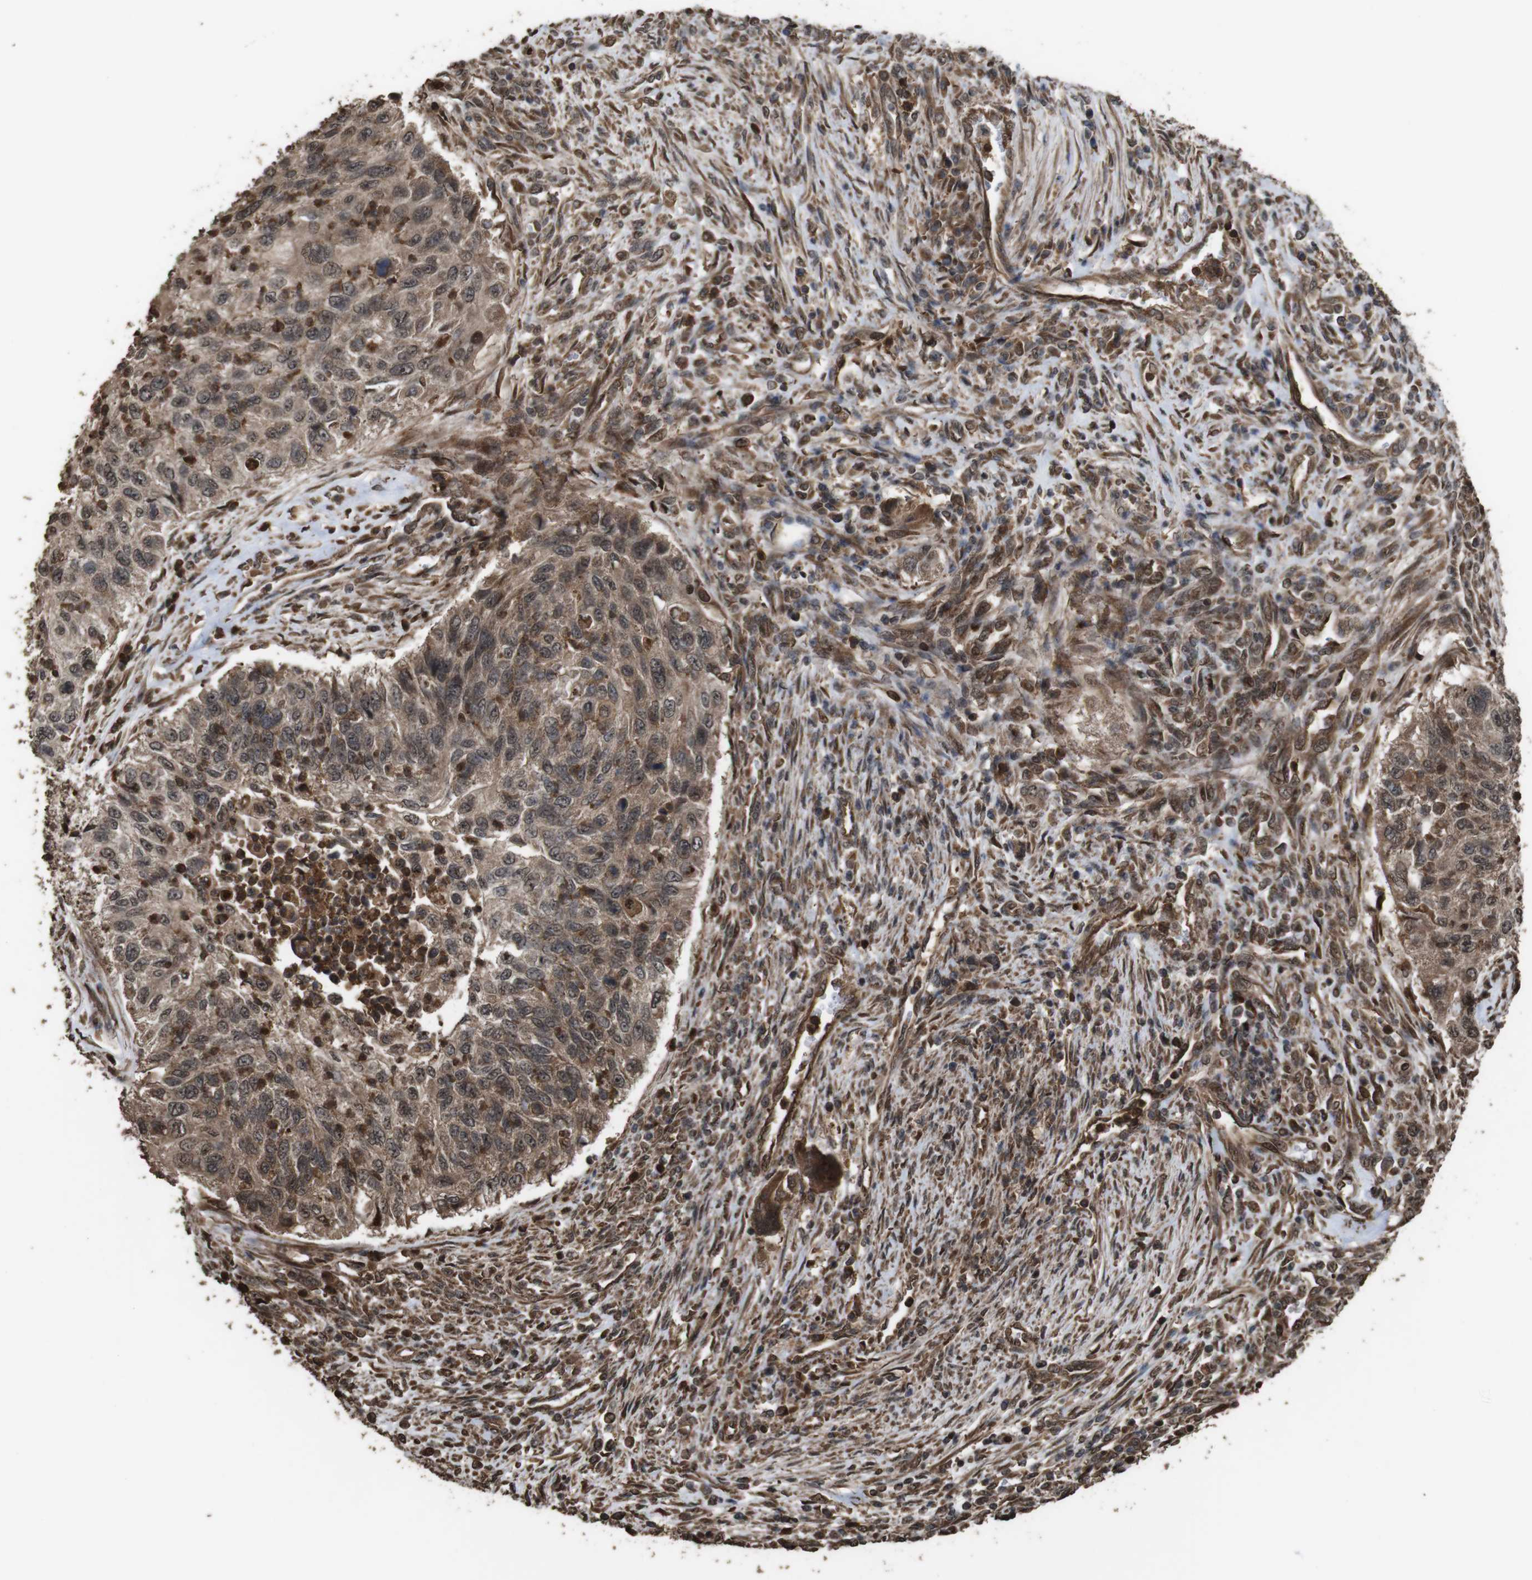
{"staining": {"intensity": "weak", "quantity": ">75%", "location": "cytoplasmic/membranous"}, "tissue": "urothelial cancer", "cell_type": "Tumor cells", "image_type": "cancer", "snomed": [{"axis": "morphology", "description": "Urothelial carcinoma, High grade"}, {"axis": "topography", "description": "Urinary bladder"}], "caption": "Weak cytoplasmic/membranous staining for a protein is present in about >75% of tumor cells of urothelial cancer using immunohistochemistry (IHC).", "gene": "RRAS2", "patient": {"sex": "female", "age": 60}}